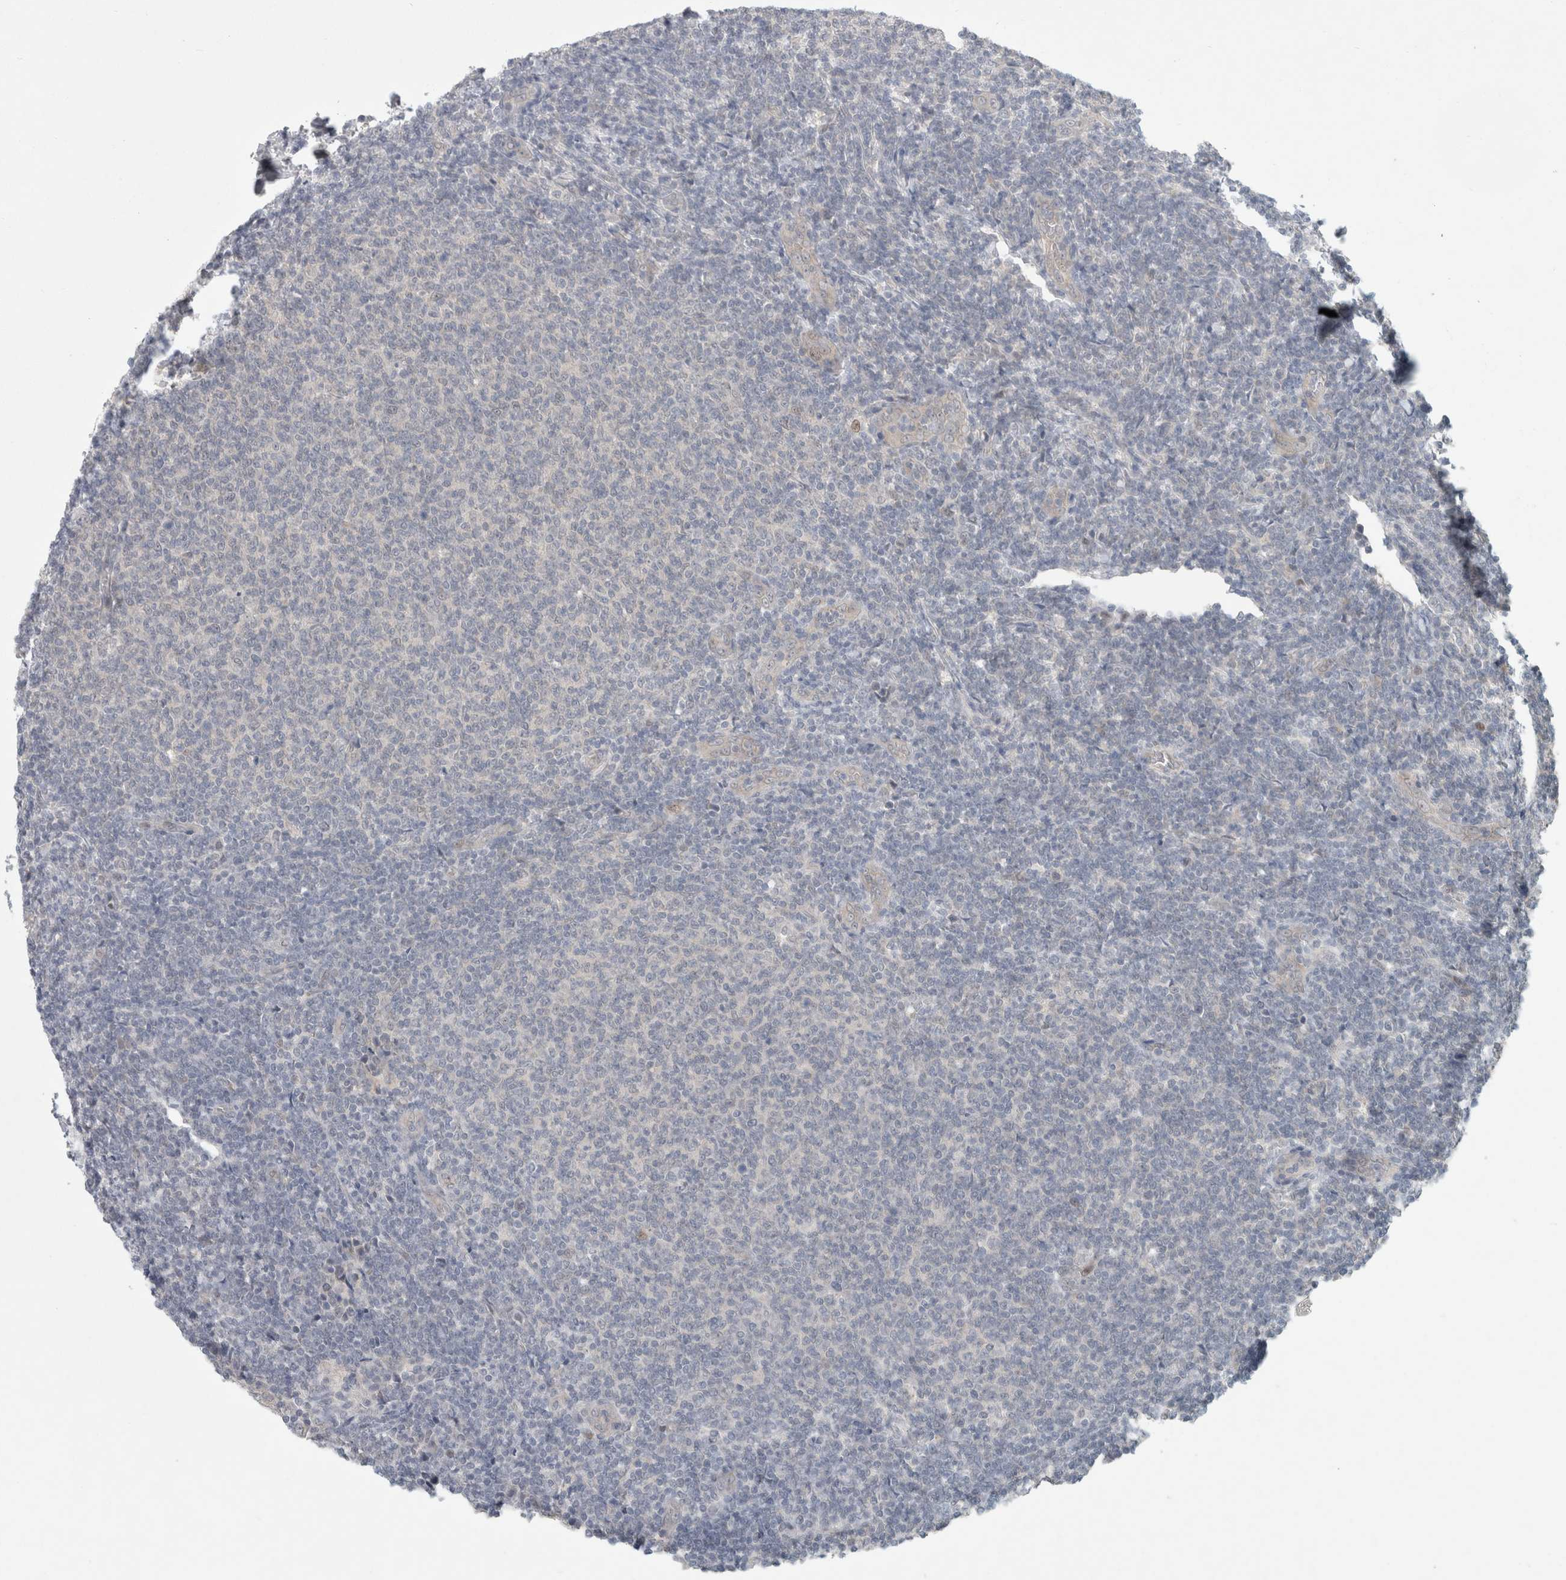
{"staining": {"intensity": "negative", "quantity": "none", "location": "none"}, "tissue": "lymphoma", "cell_type": "Tumor cells", "image_type": "cancer", "snomed": [{"axis": "morphology", "description": "Malignant lymphoma, non-Hodgkin's type, Low grade"}, {"axis": "topography", "description": "Lymph node"}], "caption": "Tumor cells are negative for brown protein staining in lymphoma.", "gene": "RASAL2", "patient": {"sex": "male", "age": 66}}